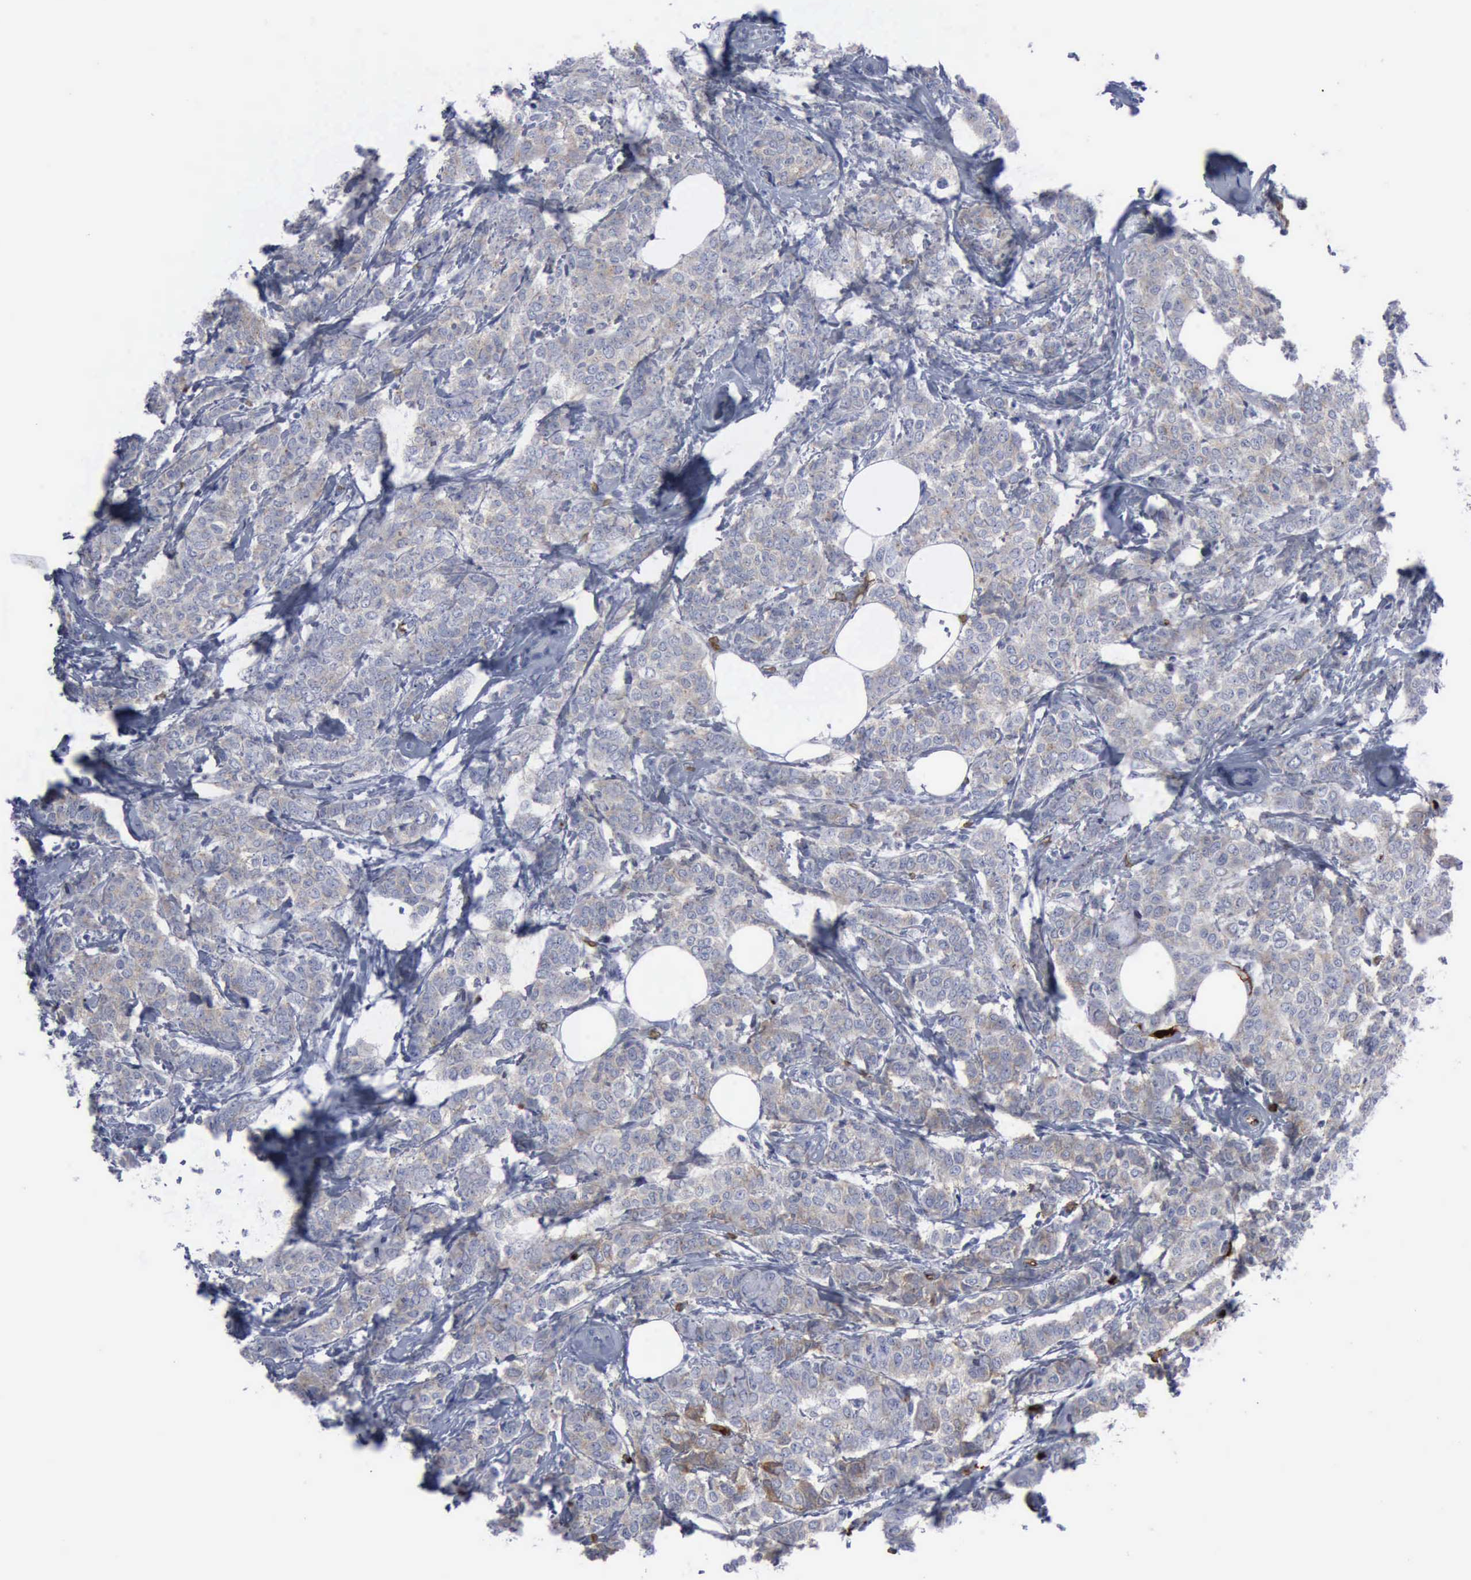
{"staining": {"intensity": "weak", "quantity": "25%-75%", "location": "cytoplasmic/membranous"}, "tissue": "breast cancer", "cell_type": "Tumor cells", "image_type": "cancer", "snomed": [{"axis": "morphology", "description": "Lobular carcinoma"}, {"axis": "topography", "description": "Breast"}], "caption": "Breast cancer (lobular carcinoma) stained with immunohistochemistry (IHC) reveals weak cytoplasmic/membranous expression in about 25%-75% of tumor cells.", "gene": "TGFB1", "patient": {"sex": "female", "age": 60}}